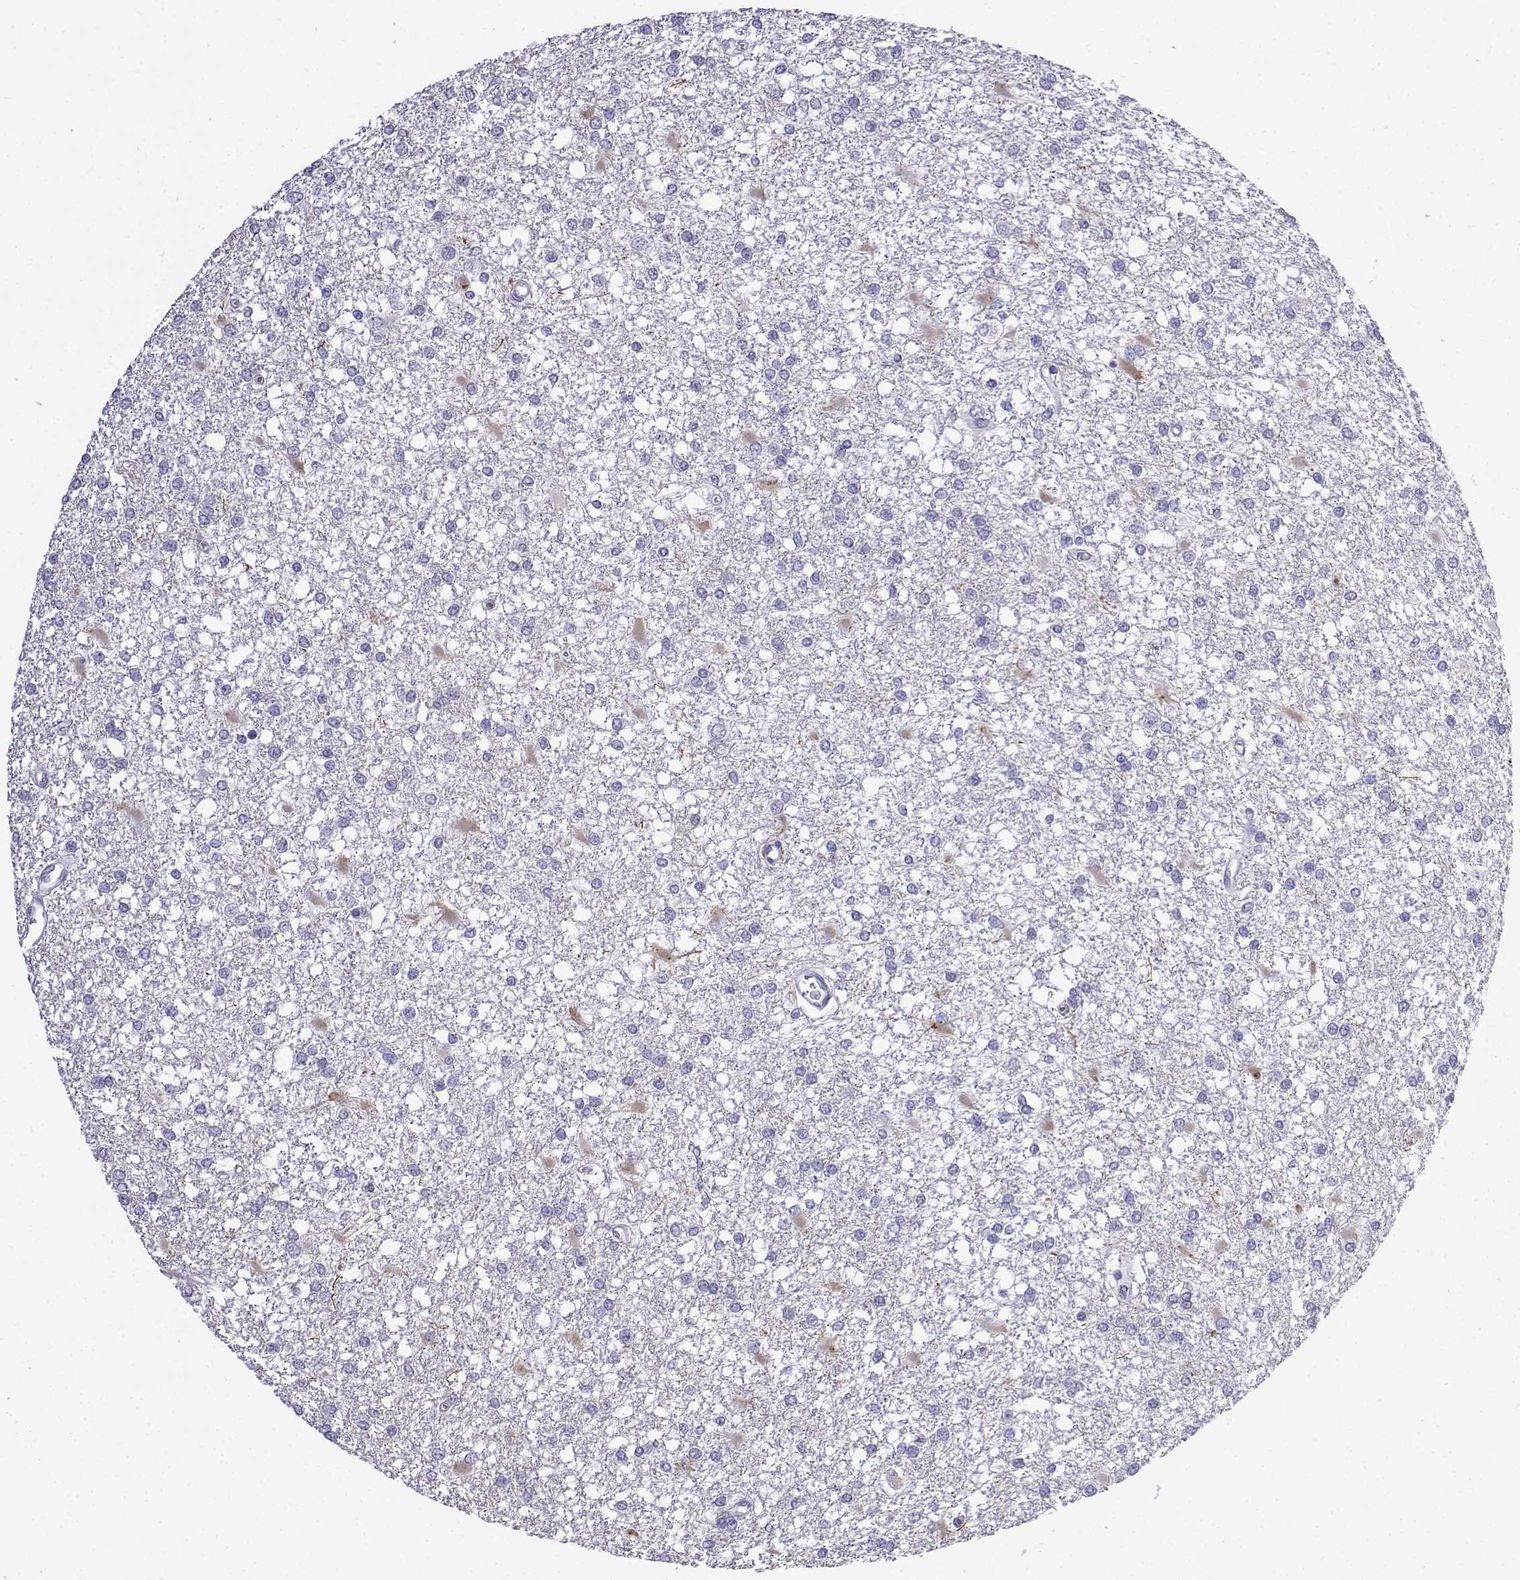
{"staining": {"intensity": "negative", "quantity": "none", "location": "none"}, "tissue": "glioma", "cell_type": "Tumor cells", "image_type": "cancer", "snomed": [{"axis": "morphology", "description": "Glioma, malignant, High grade"}, {"axis": "topography", "description": "Cerebral cortex"}], "caption": "Tumor cells are negative for protein expression in human glioma.", "gene": "KCNF1", "patient": {"sex": "male", "age": 79}}